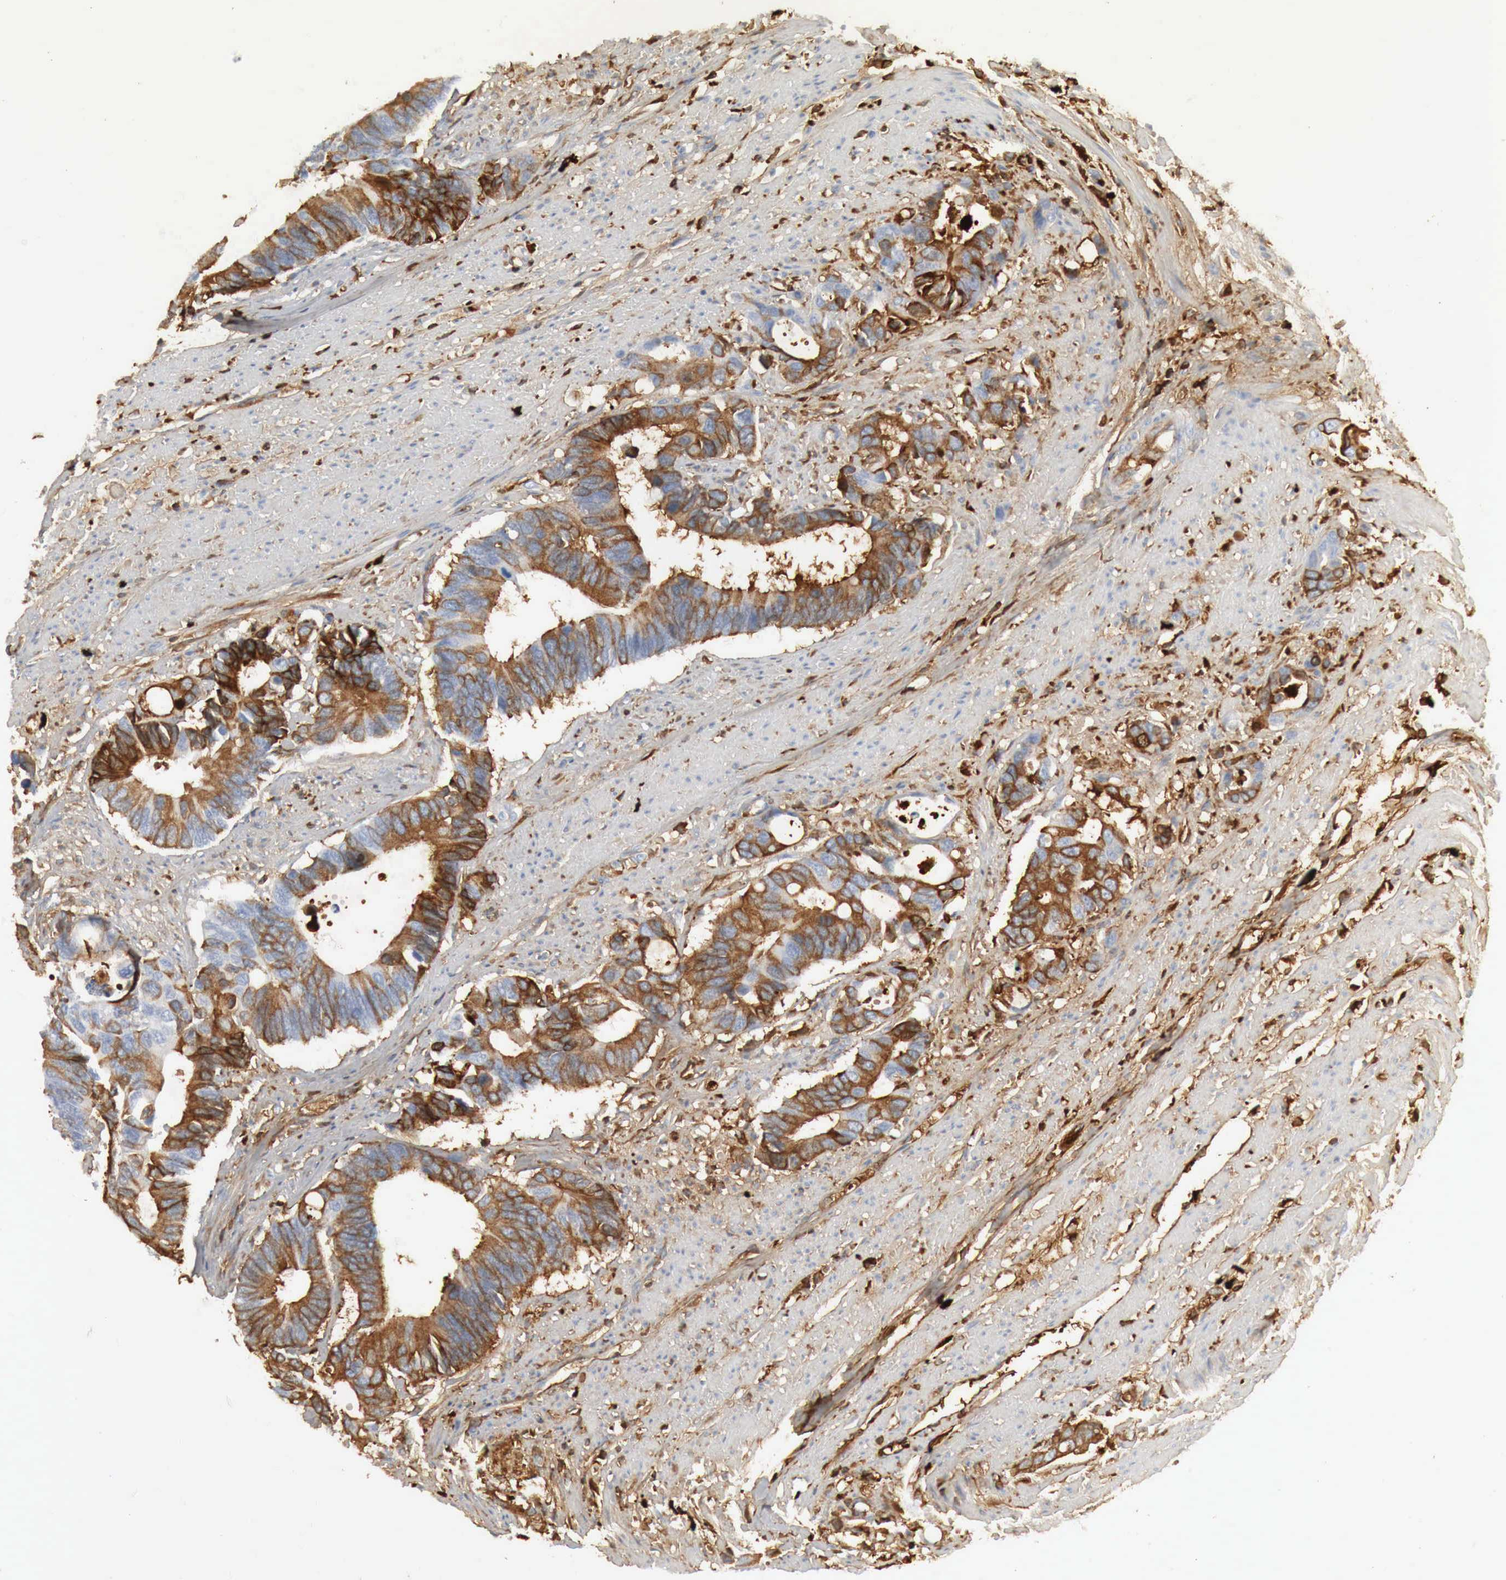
{"staining": {"intensity": "strong", "quantity": "25%-75%", "location": "cytoplasmic/membranous"}, "tissue": "colorectal cancer", "cell_type": "Tumor cells", "image_type": "cancer", "snomed": [{"axis": "morphology", "description": "Adenocarcinoma, NOS"}, {"axis": "topography", "description": "Colon"}], "caption": "Immunohistochemical staining of human colorectal cancer (adenocarcinoma) reveals high levels of strong cytoplasmic/membranous staining in approximately 25%-75% of tumor cells. The staining was performed using DAB (3,3'-diaminobenzidine), with brown indicating positive protein expression. Nuclei are stained blue with hematoxylin.", "gene": "IGLC3", "patient": {"sex": "male", "age": 49}}